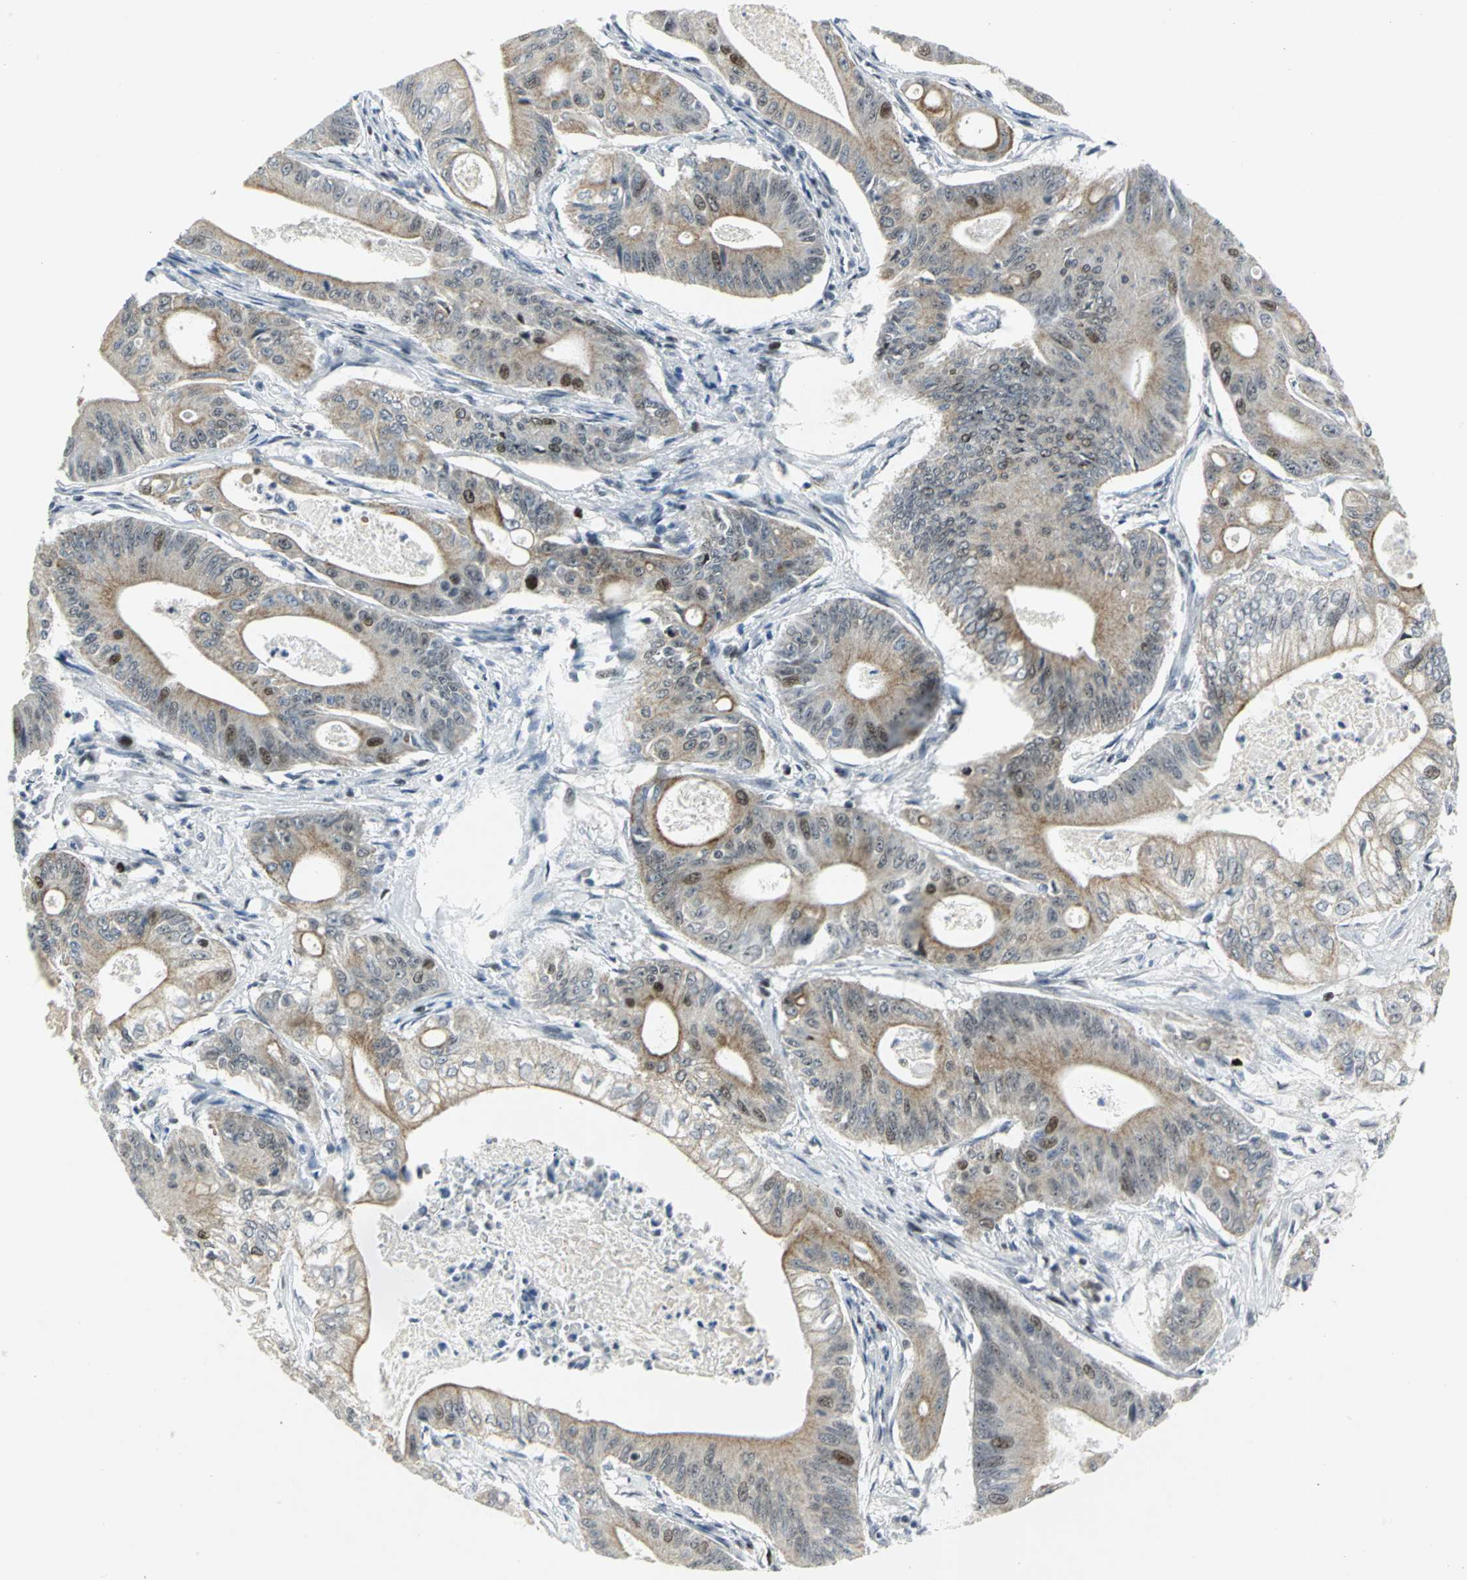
{"staining": {"intensity": "moderate", "quantity": "25%-75%", "location": "nuclear"}, "tissue": "pancreatic cancer", "cell_type": "Tumor cells", "image_type": "cancer", "snomed": [{"axis": "morphology", "description": "Normal tissue, NOS"}, {"axis": "topography", "description": "Lymph node"}], "caption": "Pancreatic cancer stained with DAB immunohistochemistry reveals medium levels of moderate nuclear staining in about 25%-75% of tumor cells.", "gene": "RPA1", "patient": {"sex": "male", "age": 62}}